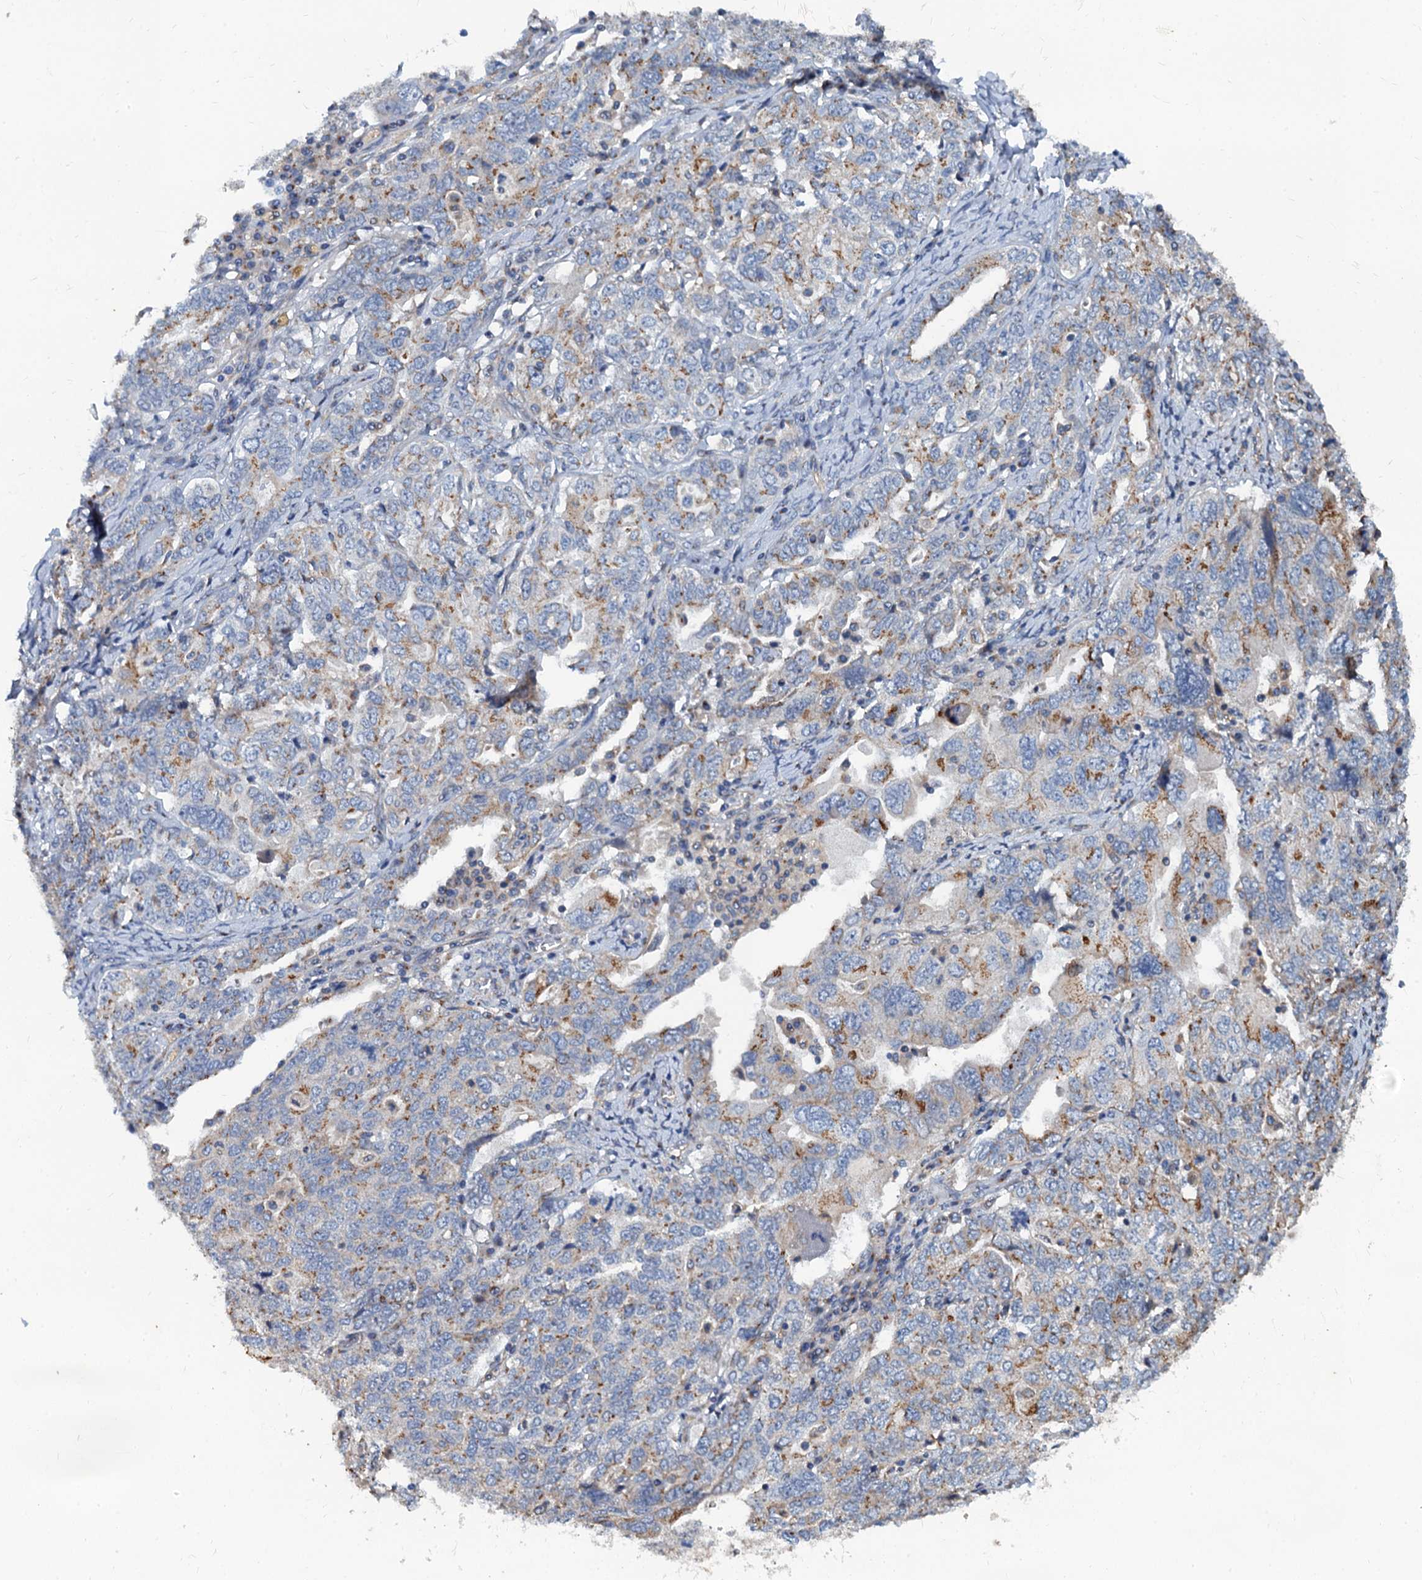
{"staining": {"intensity": "moderate", "quantity": ">75%", "location": "cytoplasmic/membranous"}, "tissue": "ovarian cancer", "cell_type": "Tumor cells", "image_type": "cancer", "snomed": [{"axis": "morphology", "description": "Carcinoma, endometroid"}, {"axis": "topography", "description": "Ovary"}], "caption": "Immunohistochemistry (DAB) staining of human ovarian endometroid carcinoma shows moderate cytoplasmic/membranous protein expression in approximately >75% of tumor cells. (DAB IHC with brightfield microscopy, high magnification).", "gene": "NGRN", "patient": {"sex": "female", "age": 62}}